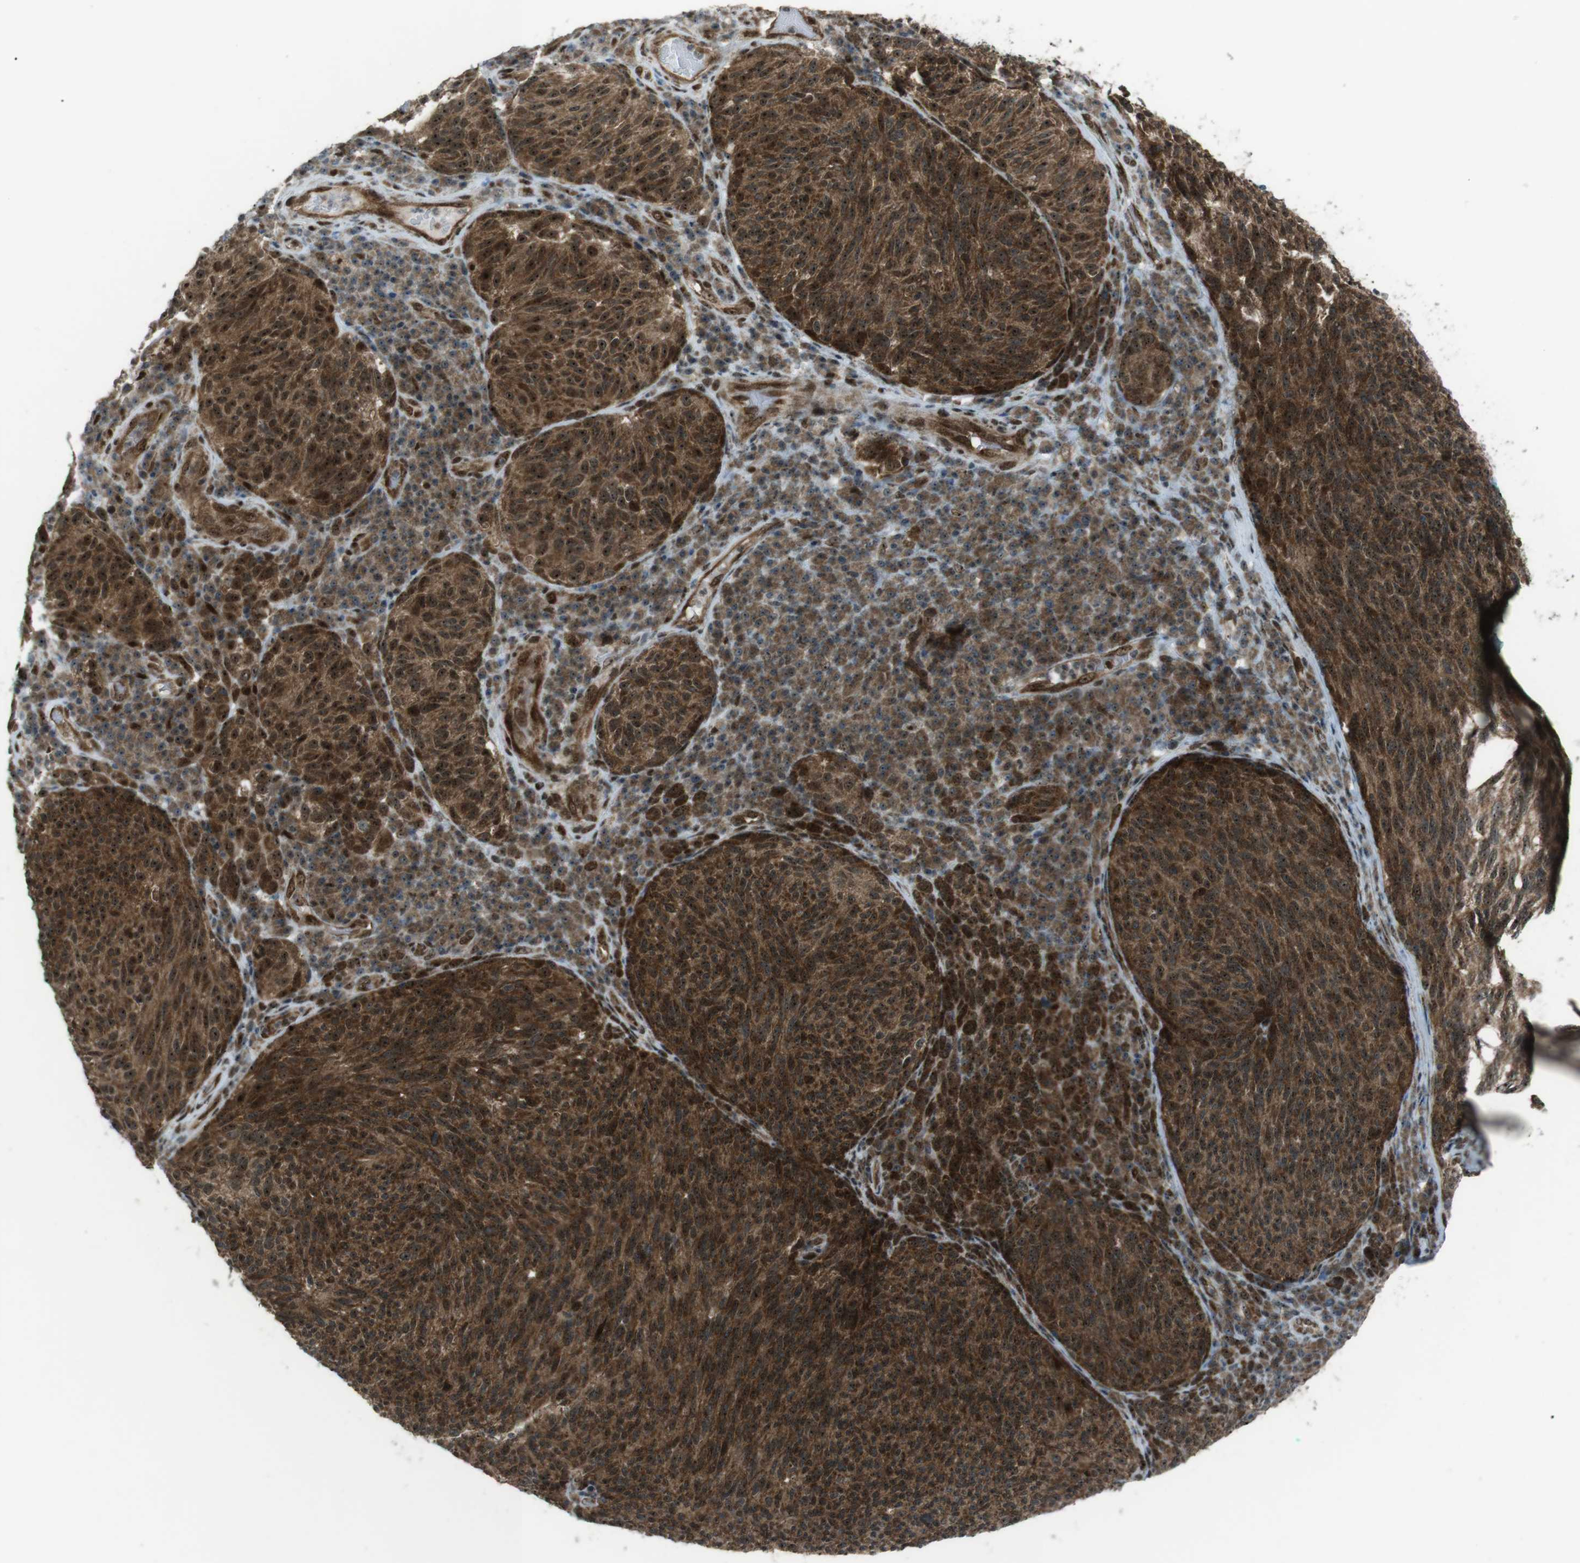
{"staining": {"intensity": "strong", "quantity": ">75%", "location": "cytoplasmic/membranous,nuclear"}, "tissue": "melanoma", "cell_type": "Tumor cells", "image_type": "cancer", "snomed": [{"axis": "morphology", "description": "Malignant melanoma, NOS"}, {"axis": "topography", "description": "Skin"}], "caption": "Immunohistochemistry of human melanoma shows high levels of strong cytoplasmic/membranous and nuclear staining in about >75% of tumor cells.", "gene": "CSNK1D", "patient": {"sex": "female", "age": 73}}